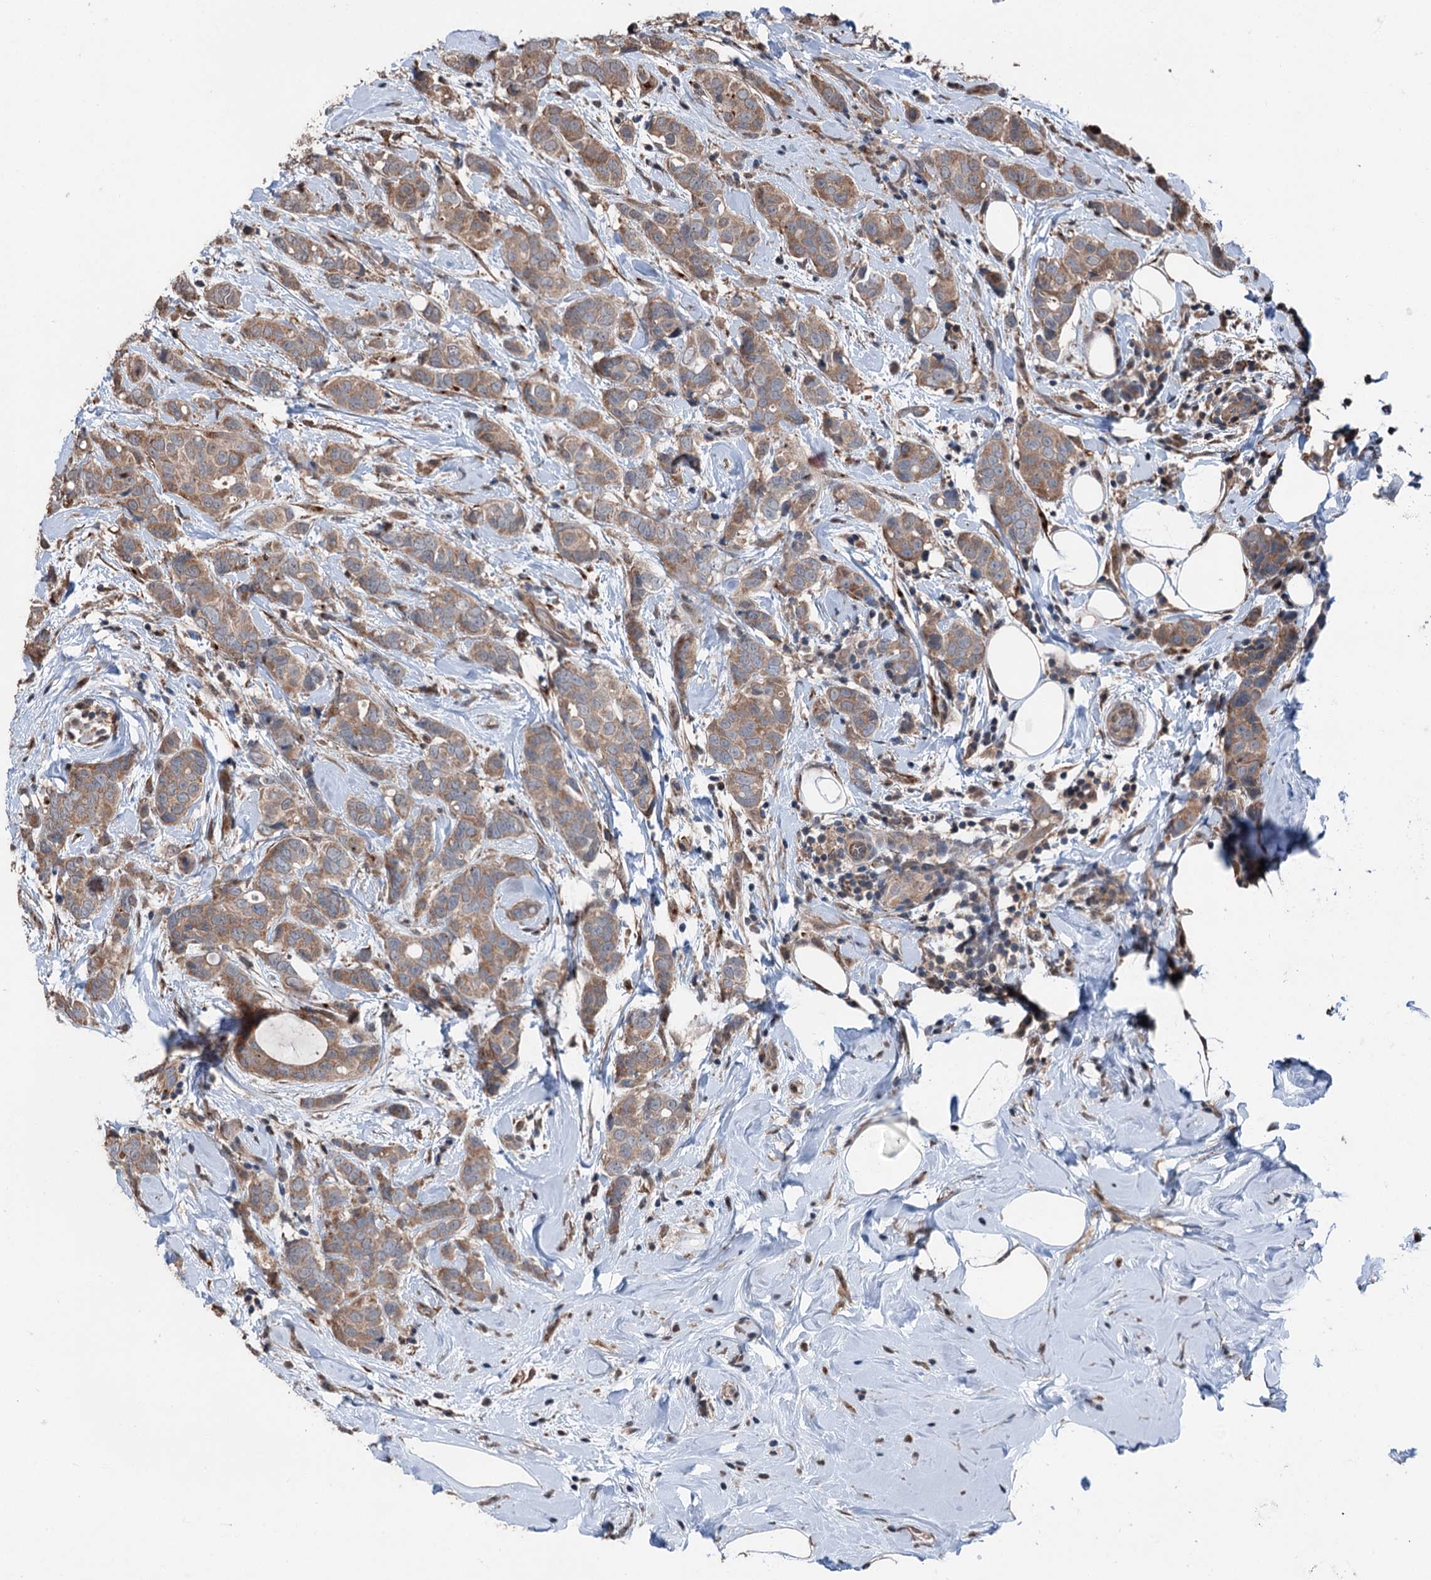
{"staining": {"intensity": "moderate", "quantity": ">75%", "location": "cytoplasmic/membranous"}, "tissue": "breast cancer", "cell_type": "Tumor cells", "image_type": "cancer", "snomed": [{"axis": "morphology", "description": "Lobular carcinoma"}, {"axis": "topography", "description": "Breast"}], "caption": "Tumor cells demonstrate medium levels of moderate cytoplasmic/membranous positivity in approximately >75% of cells in breast lobular carcinoma. (Brightfield microscopy of DAB IHC at high magnification).", "gene": "PSMD13", "patient": {"sex": "female", "age": 51}}